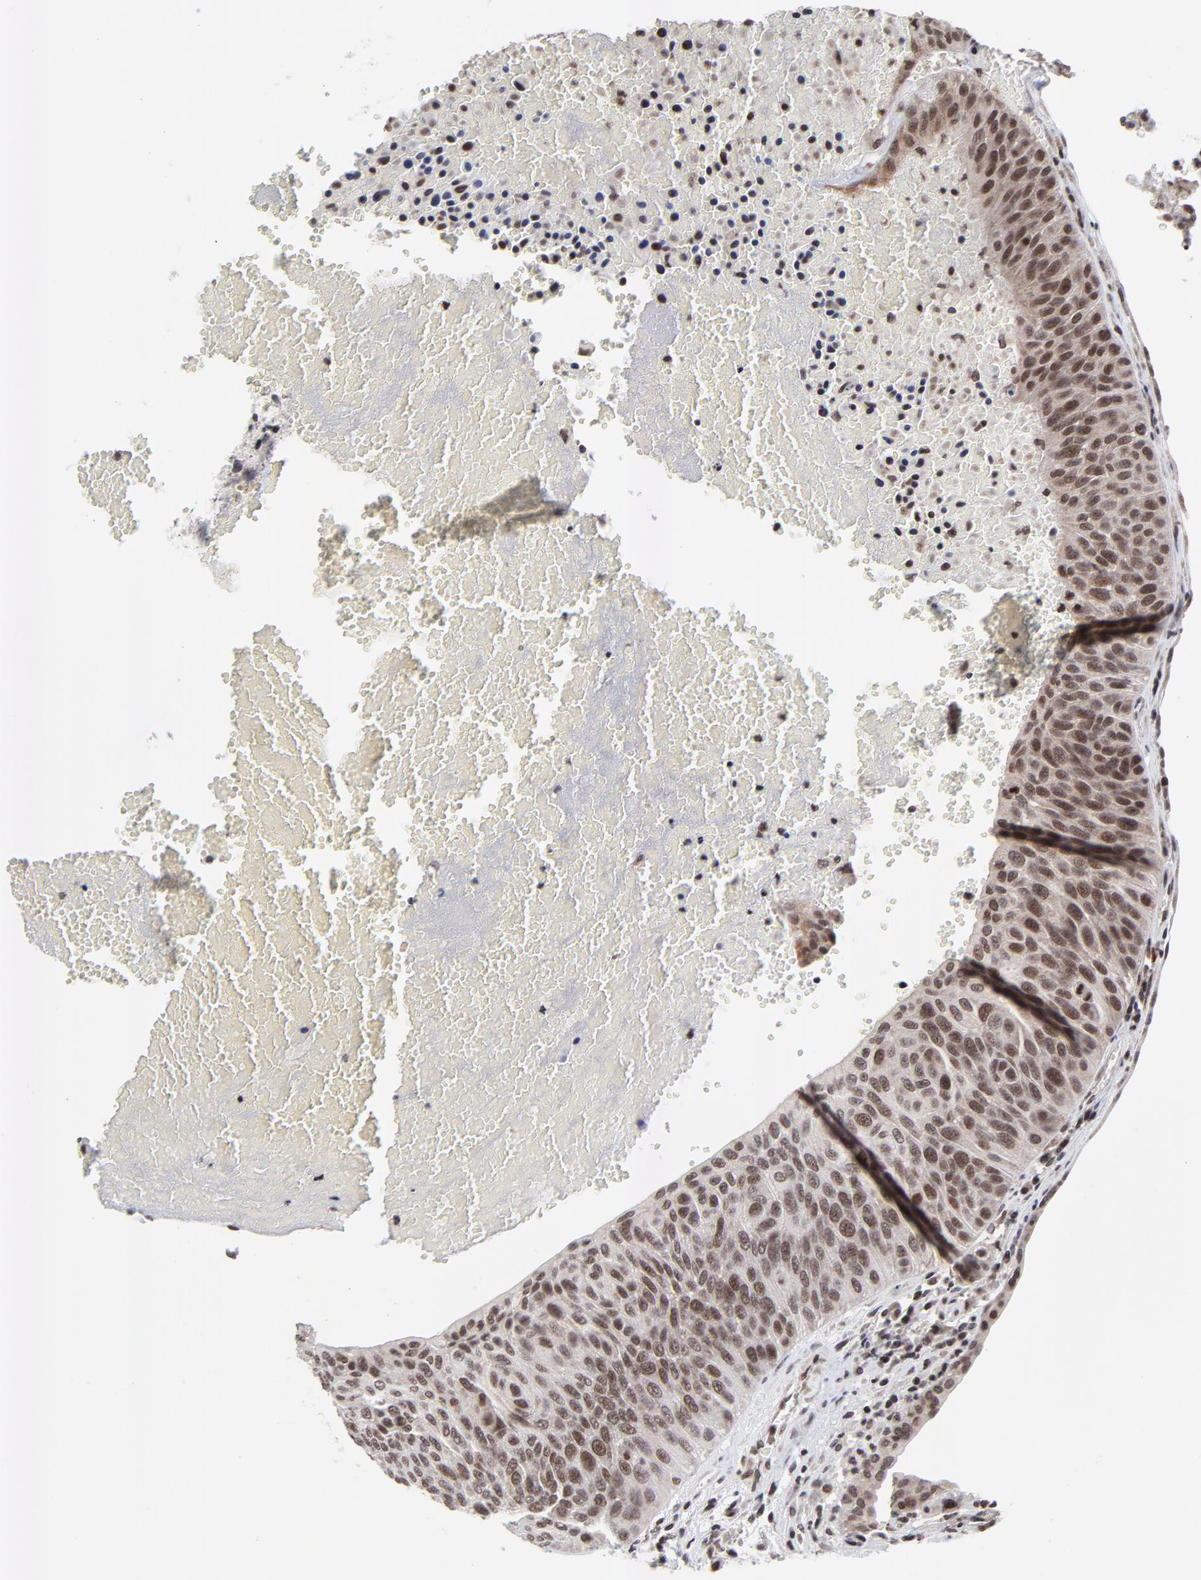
{"staining": {"intensity": "strong", "quantity": ">75%", "location": "cytoplasmic/membranous,nuclear"}, "tissue": "urothelial cancer", "cell_type": "Tumor cells", "image_type": "cancer", "snomed": [{"axis": "morphology", "description": "Urothelial carcinoma, High grade"}, {"axis": "topography", "description": "Urinary bladder"}], "caption": "The photomicrograph displays a brown stain indicating the presence of a protein in the cytoplasmic/membranous and nuclear of tumor cells in urothelial cancer.", "gene": "ZNF777", "patient": {"sex": "male", "age": 66}}